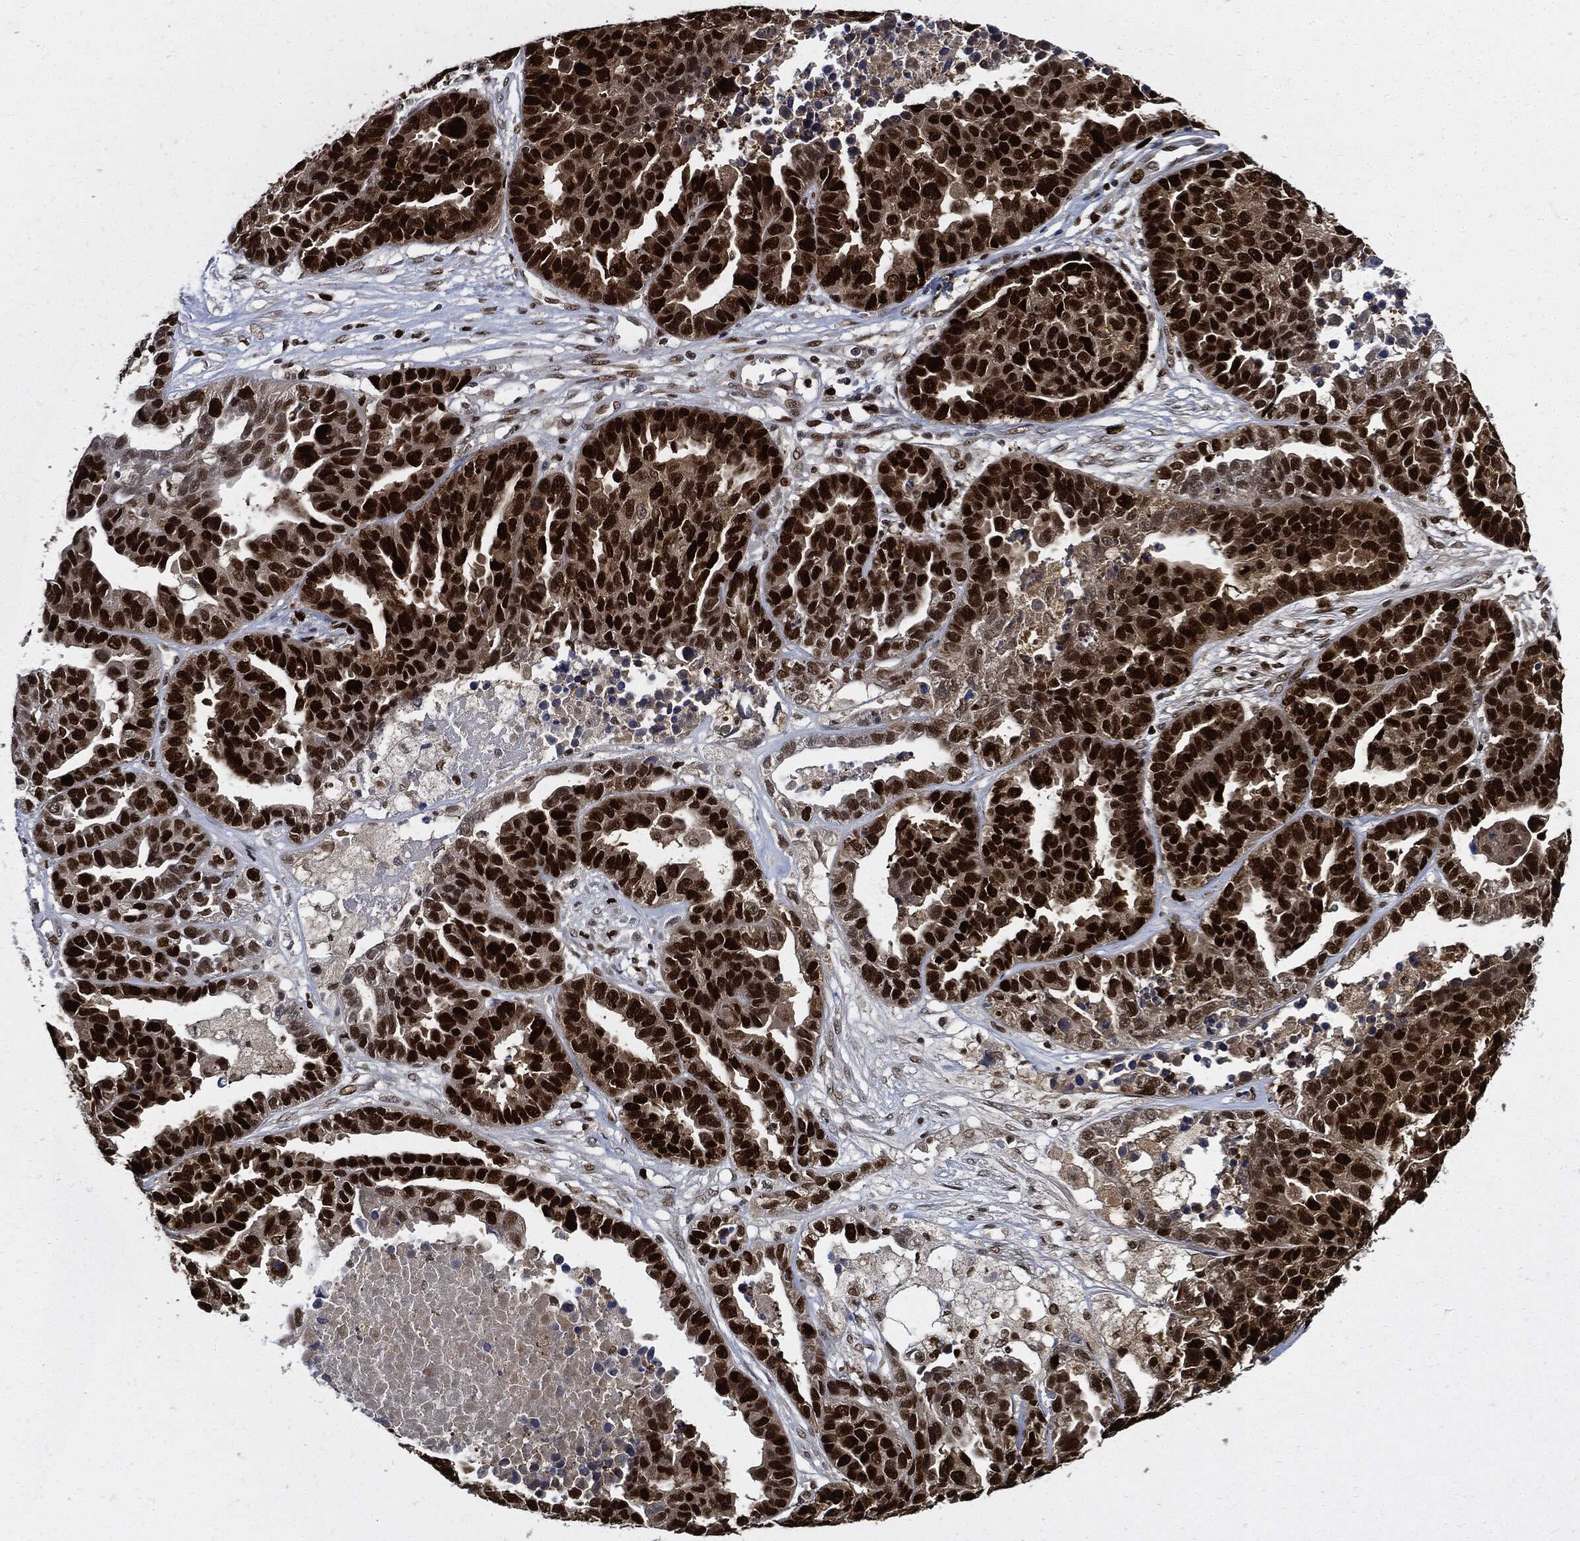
{"staining": {"intensity": "strong", "quantity": ">75%", "location": "nuclear"}, "tissue": "ovarian cancer", "cell_type": "Tumor cells", "image_type": "cancer", "snomed": [{"axis": "morphology", "description": "Cystadenocarcinoma, serous, NOS"}, {"axis": "topography", "description": "Ovary"}], "caption": "Strong nuclear expression for a protein is appreciated in about >75% of tumor cells of ovarian cancer using IHC.", "gene": "PCNA", "patient": {"sex": "female", "age": 87}}